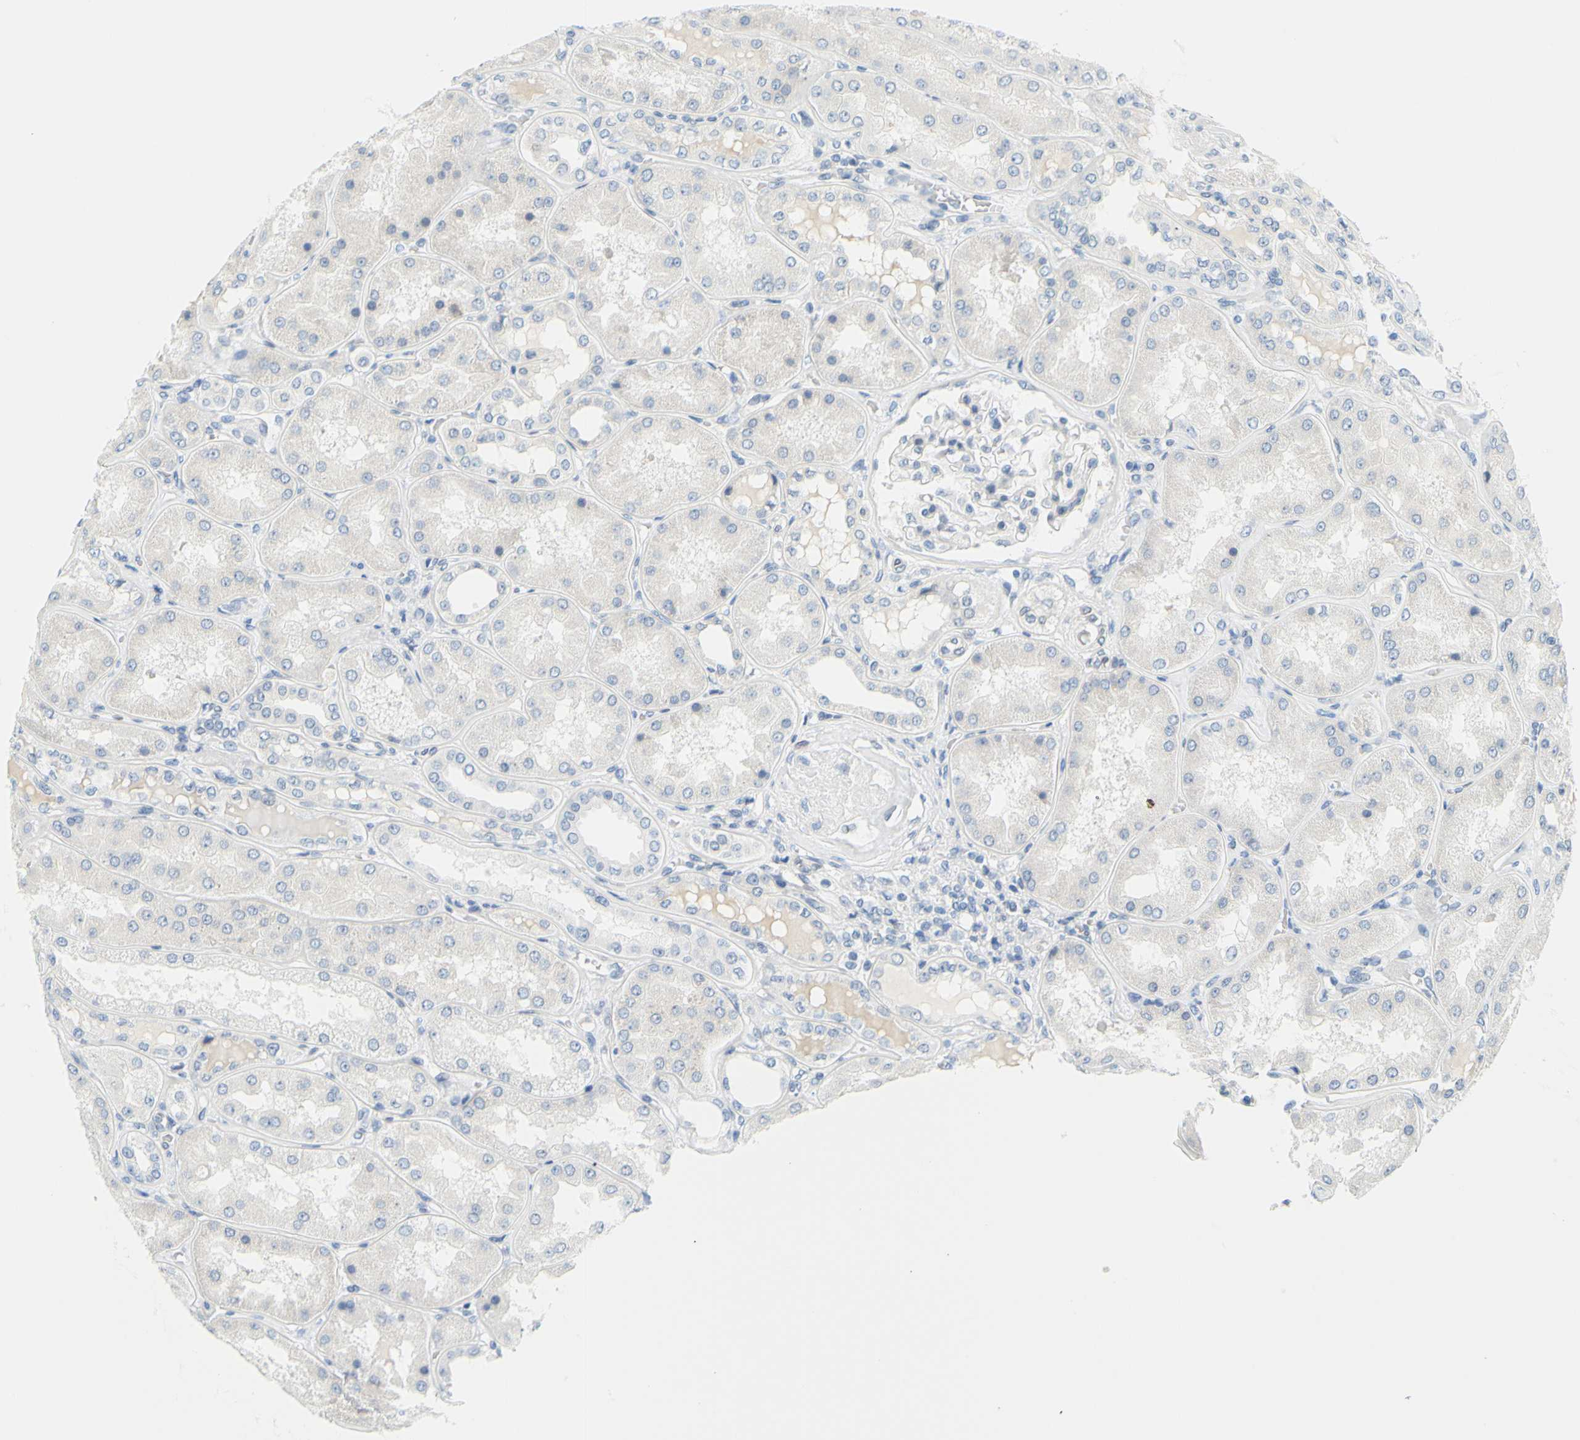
{"staining": {"intensity": "negative", "quantity": "none", "location": "none"}, "tissue": "kidney", "cell_type": "Cells in glomeruli", "image_type": "normal", "snomed": [{"axis": "morphology", "description": "Normal tissue, NOS"}, {"axis": "topography", "description": "Kidney"}], "caption": "Cells in glomeruli show no significant protein staining in benign kidney. The staining is performed using DAB (3,3'-diaminobenzidine) brown chromogen with nuclei counter-stained in using hematoxylin.", "gene": "DCT", "patient": {"sex": "female", "age": 56}}